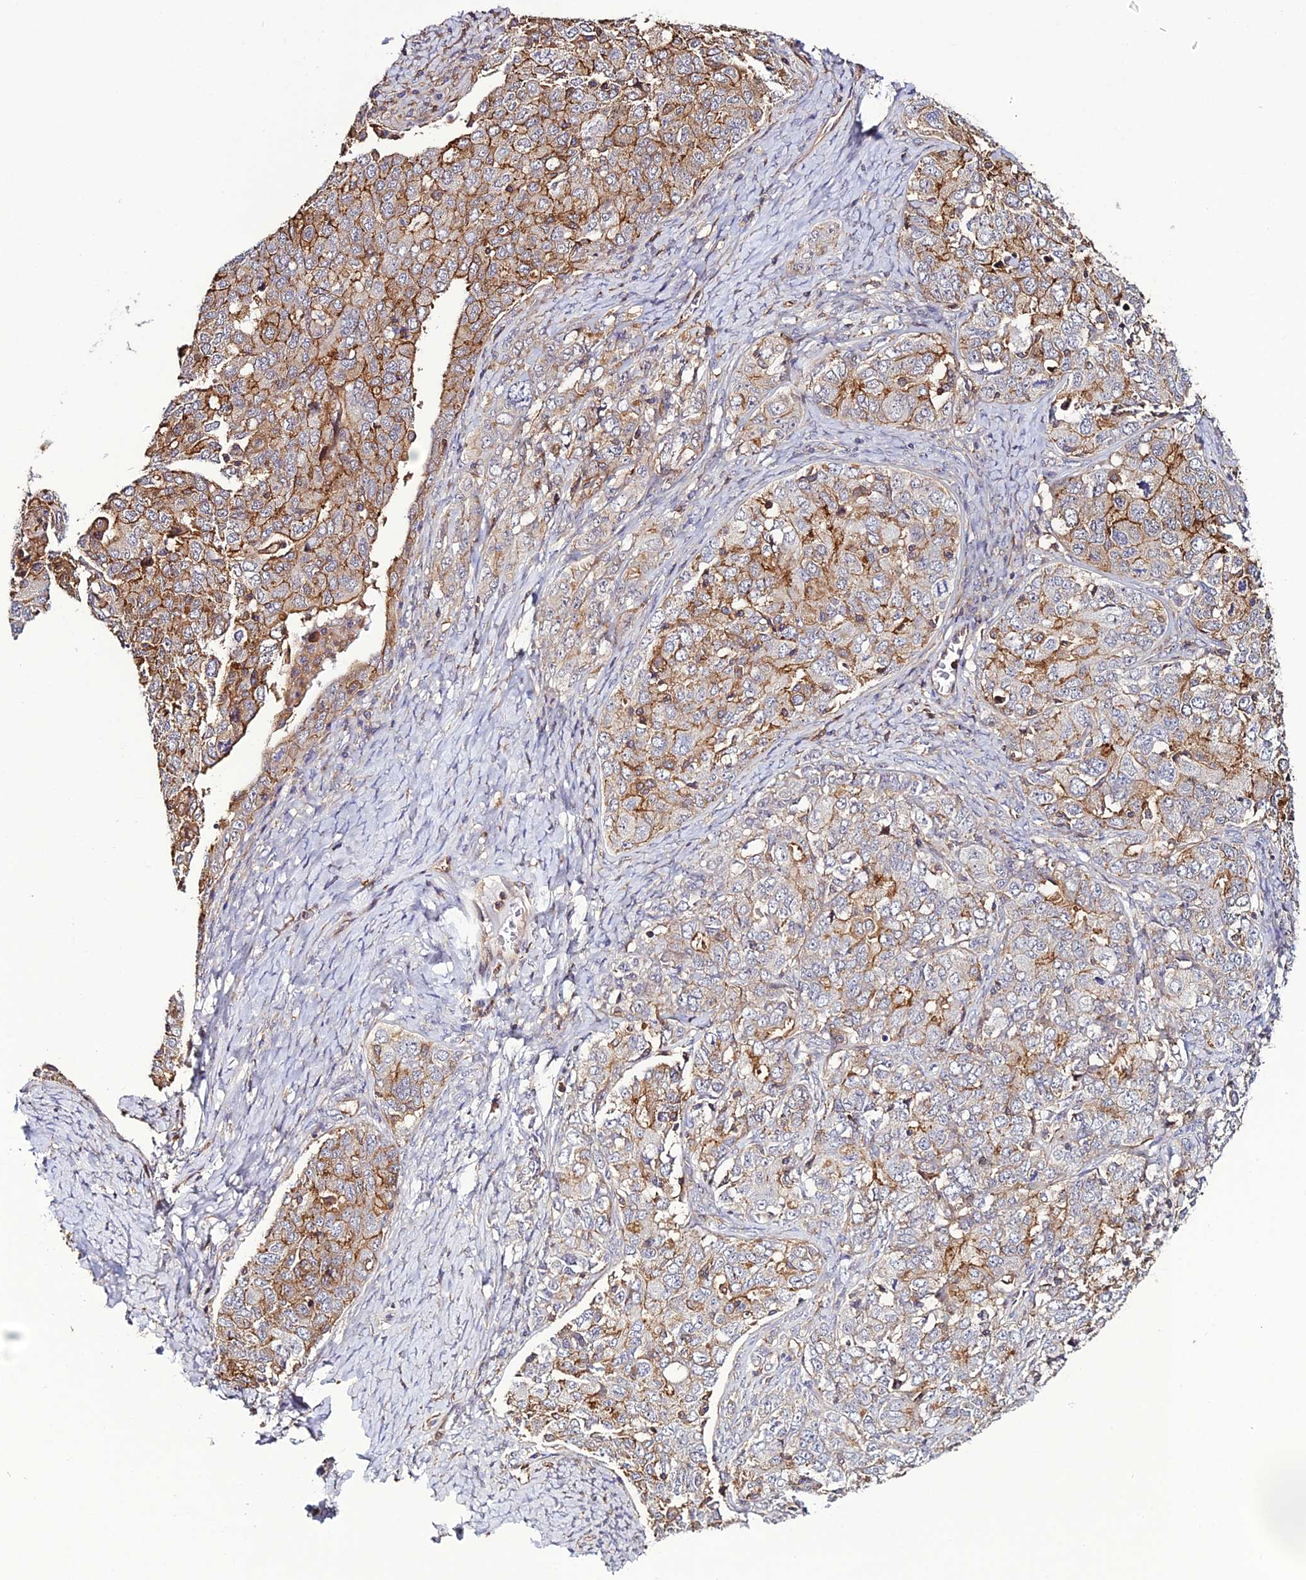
{"staining": {"intensity": "moderate", "quantity": ">75%", "location": "cytoplasmic/membranous"}, "tissue": "ovarian cancer", "cell_type": "Tumor cells", "image_type": "cancer", "snomed": [{"axis": "morphology", "description": "Carcinoma, endometroid"}, {"axis": "topography", "description": "Ovary"}], "caption": "About >75% of tumor cells in human ovarian cancer (endometroid carcinoma) demonstrate moderate cytoplasmic/membranous protein staining as visualized by brown immunohistochemical staining.", "gene": "USP17L15", "patient": {"sex": "female", "age": 62}}